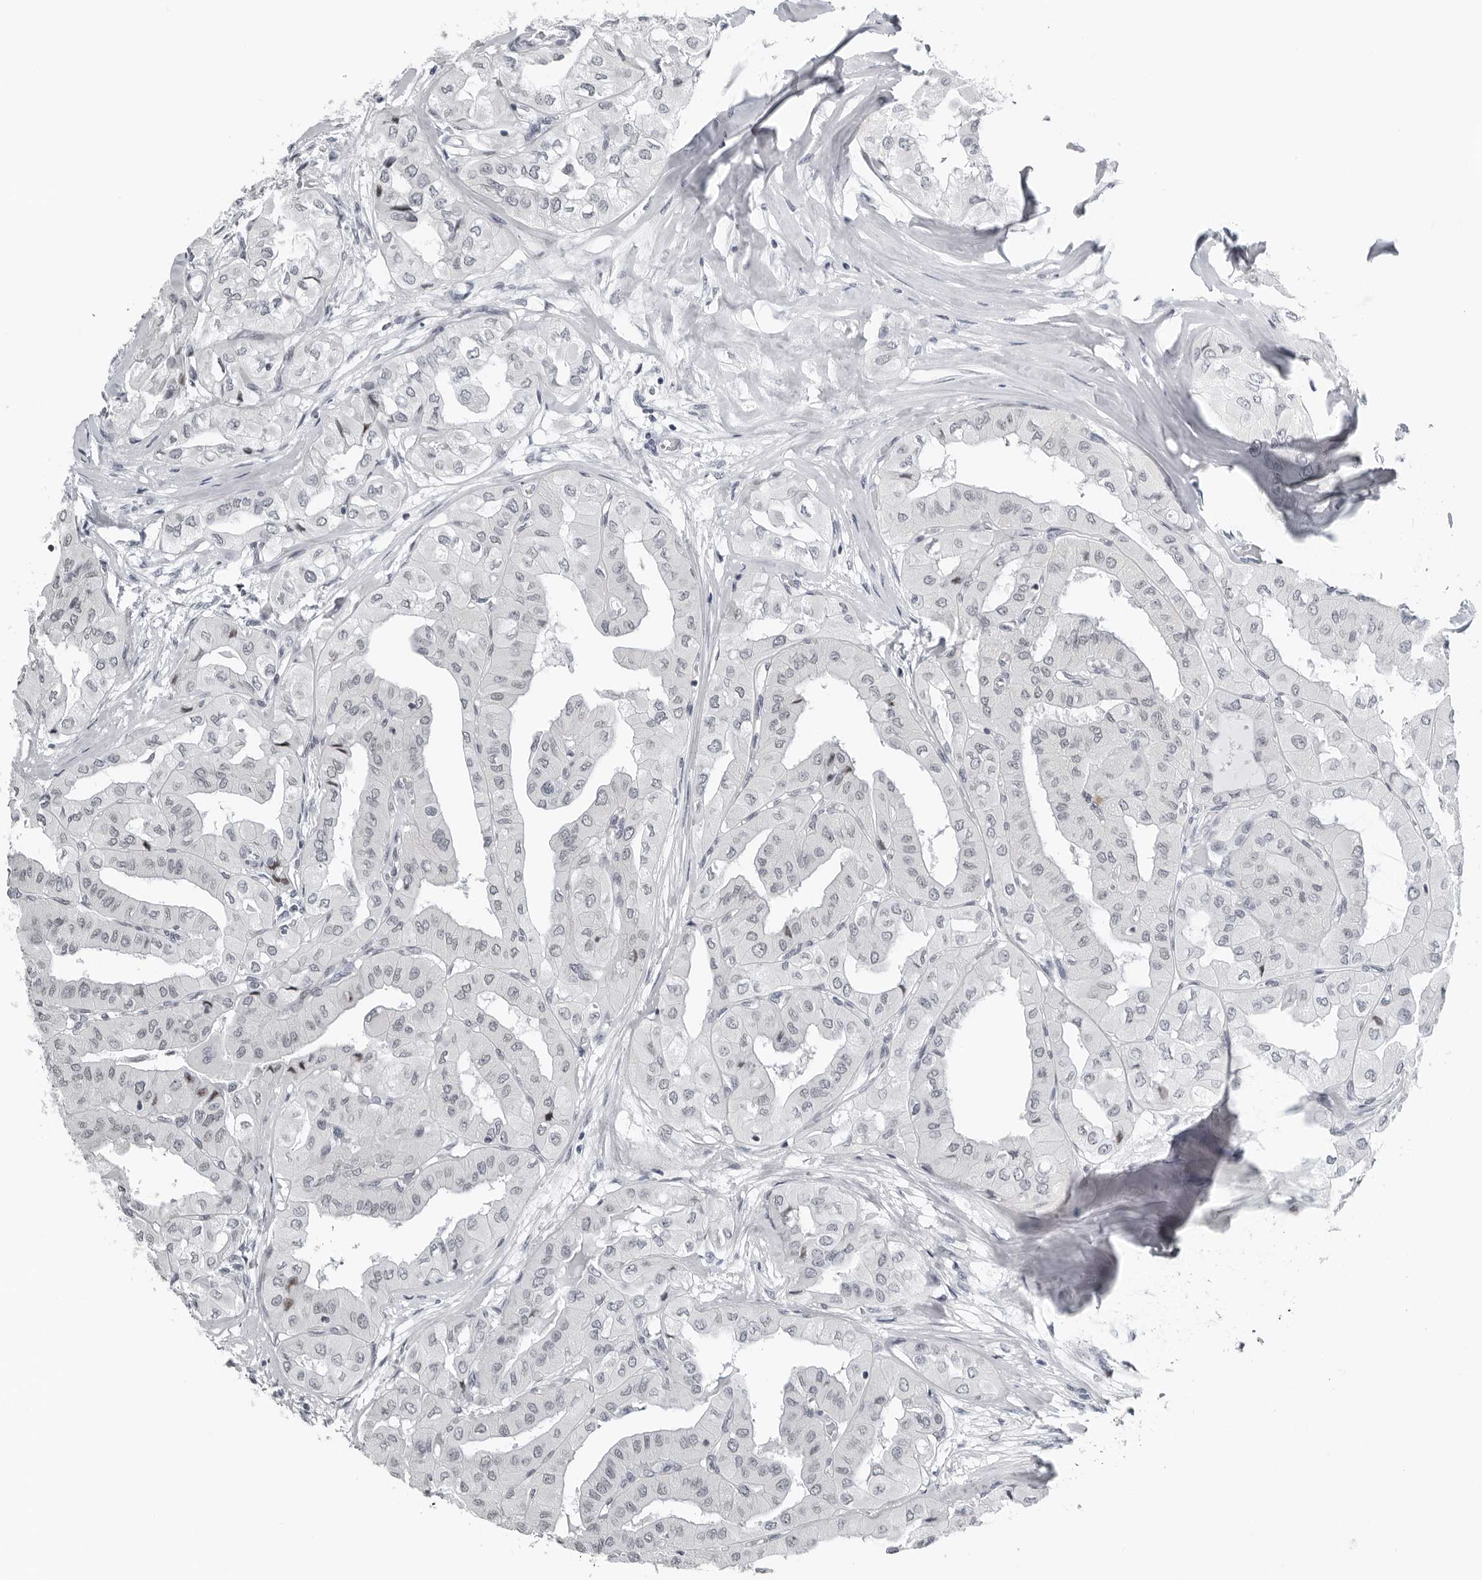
{"staining": {"intensity": "negative", "quantity": "none", "location": "none"}, "tissue": "thyroid cancer", "cell_type": "Tumor cells", "image_type": "cancer", "snomed": [{"axis": "morphology", "description": "Papillary adenocarcinoma, NOS"}, {"axis": "topography", "description": "Thyroid gland"}], "caption": "Papillary adenocarcinoma (thyroid) stained for a protein using immunohistochemistry shows no expression tumor cells.", "gene": "PPP1R42", "patient": {"sex": "female", "age": 59}}